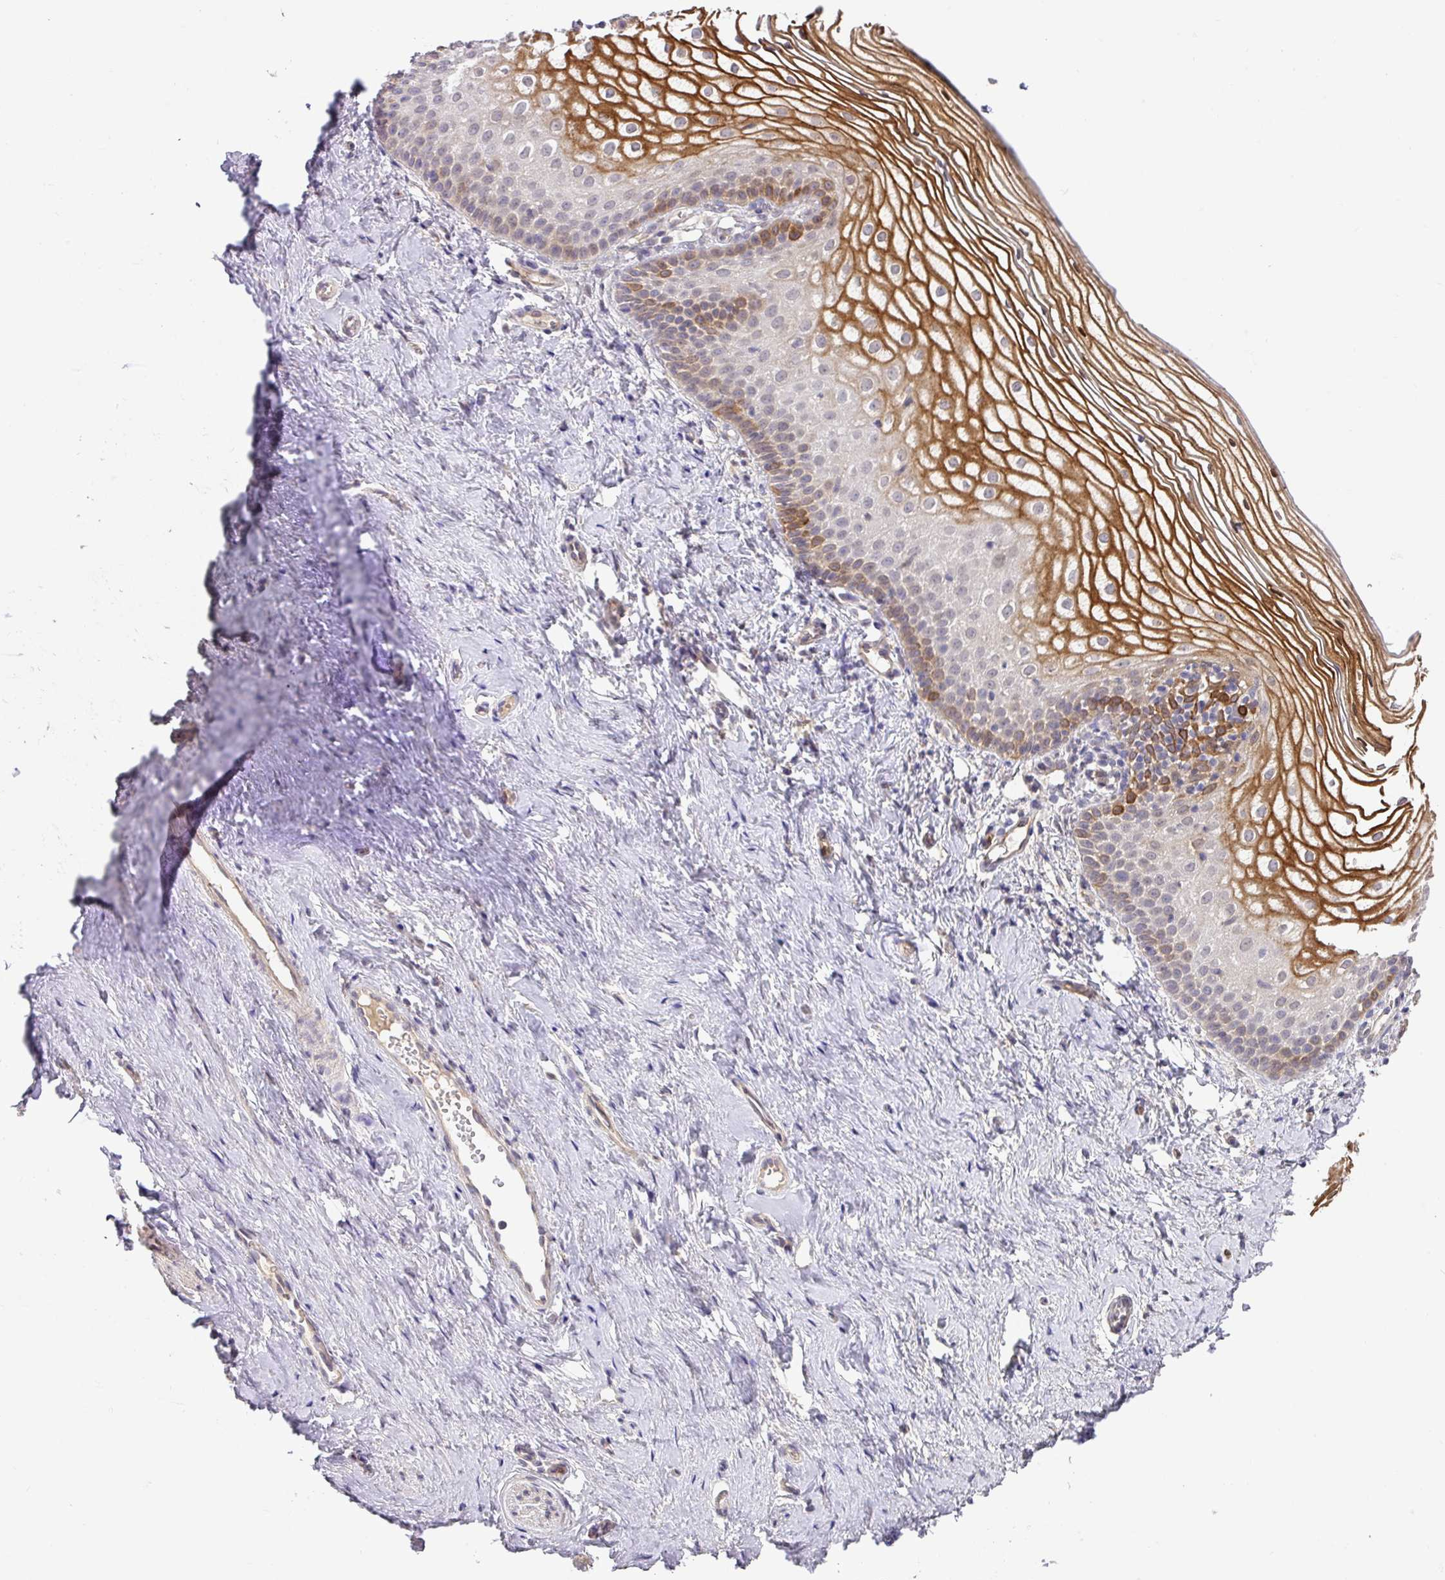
{"staining": {"intensity": "strong", "quantity": "25%-75%", "location": "cytoplasmic/membranous"}, "tissue": "vagina", "cell_type": "Squamous epithelial cells", "image_type": "normal", "snomed": [{"axis": "morphology", "description": "Normal tissue, NOS"}, {"axis": "topography", "description": "Vagina"}], "caption": "Immunohistochemical staining of benign vagina exhibits strong cytoplasmic/membranous protein expression in approximately 25%-75% of squamous epithelial cells. The protein is stained brown, and the nuclei are stained in blue (DAB (3,3'-diaminobenzidine) IHC with brightfield microscopy, high magnification).", "gene": "GCNT7", "patient": {"sex": "female", "age": 56}}